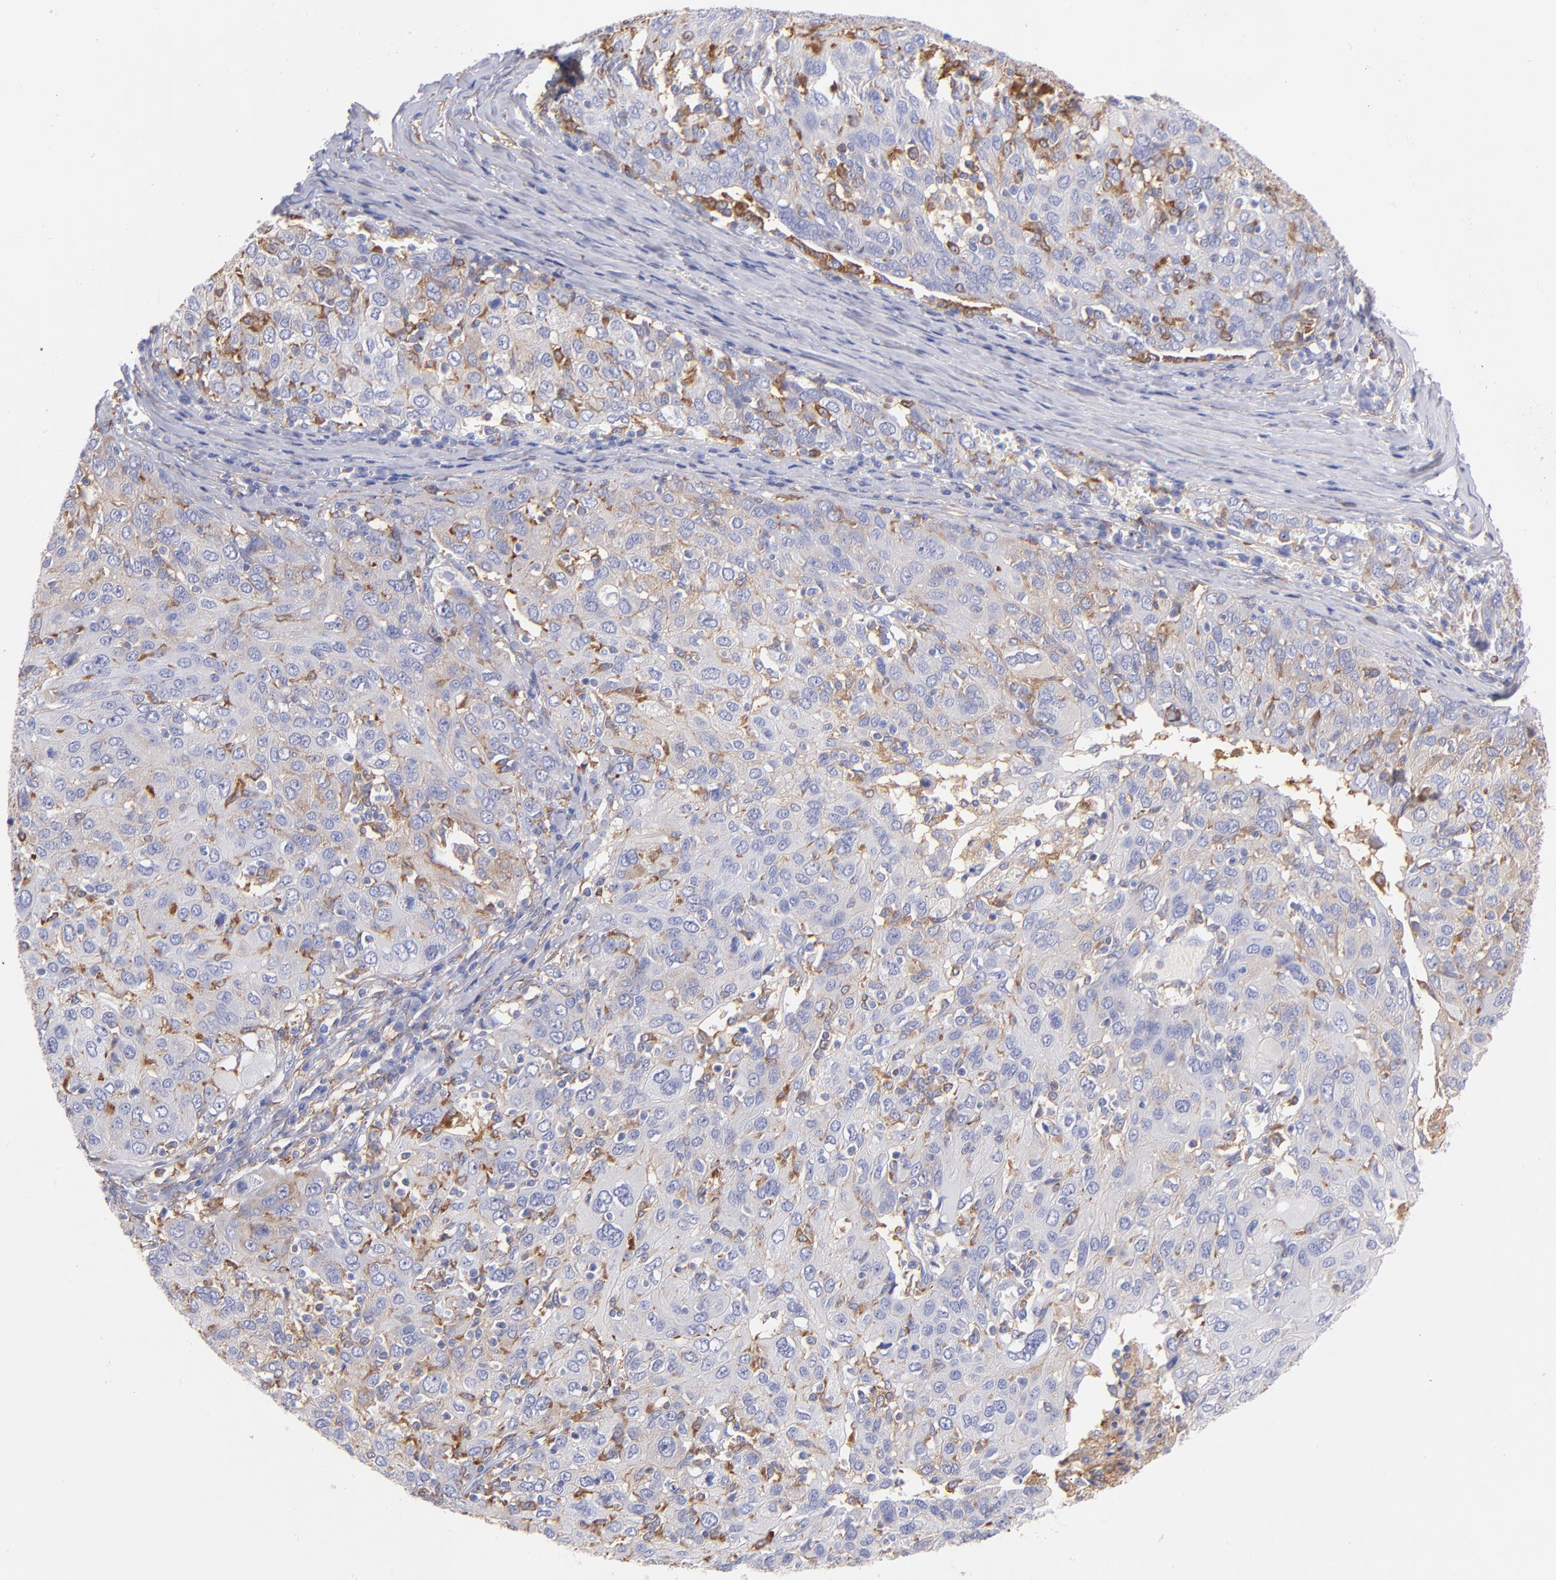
{"staining": {"intensity": "moderate", "quantity": "25%-75%", "location": "cytoplasmic/membranous"}, "tissue": "ovarian cancer", "cell_type": "Tumor cells", "image_type": "cancer", "snomed": [{"axis": "morphology", "description": "Carcinoma, endometroid"}, {"axis": "topography", "description": "Ovary"}], "caption": "Protein staining of ovarian cancer tissue shows moderate cytoplasmic/membranous expression in about 25%-75% of tumor cells.", "gene": "PRKCA", "patient": {"sex": "female", "age": 50}}